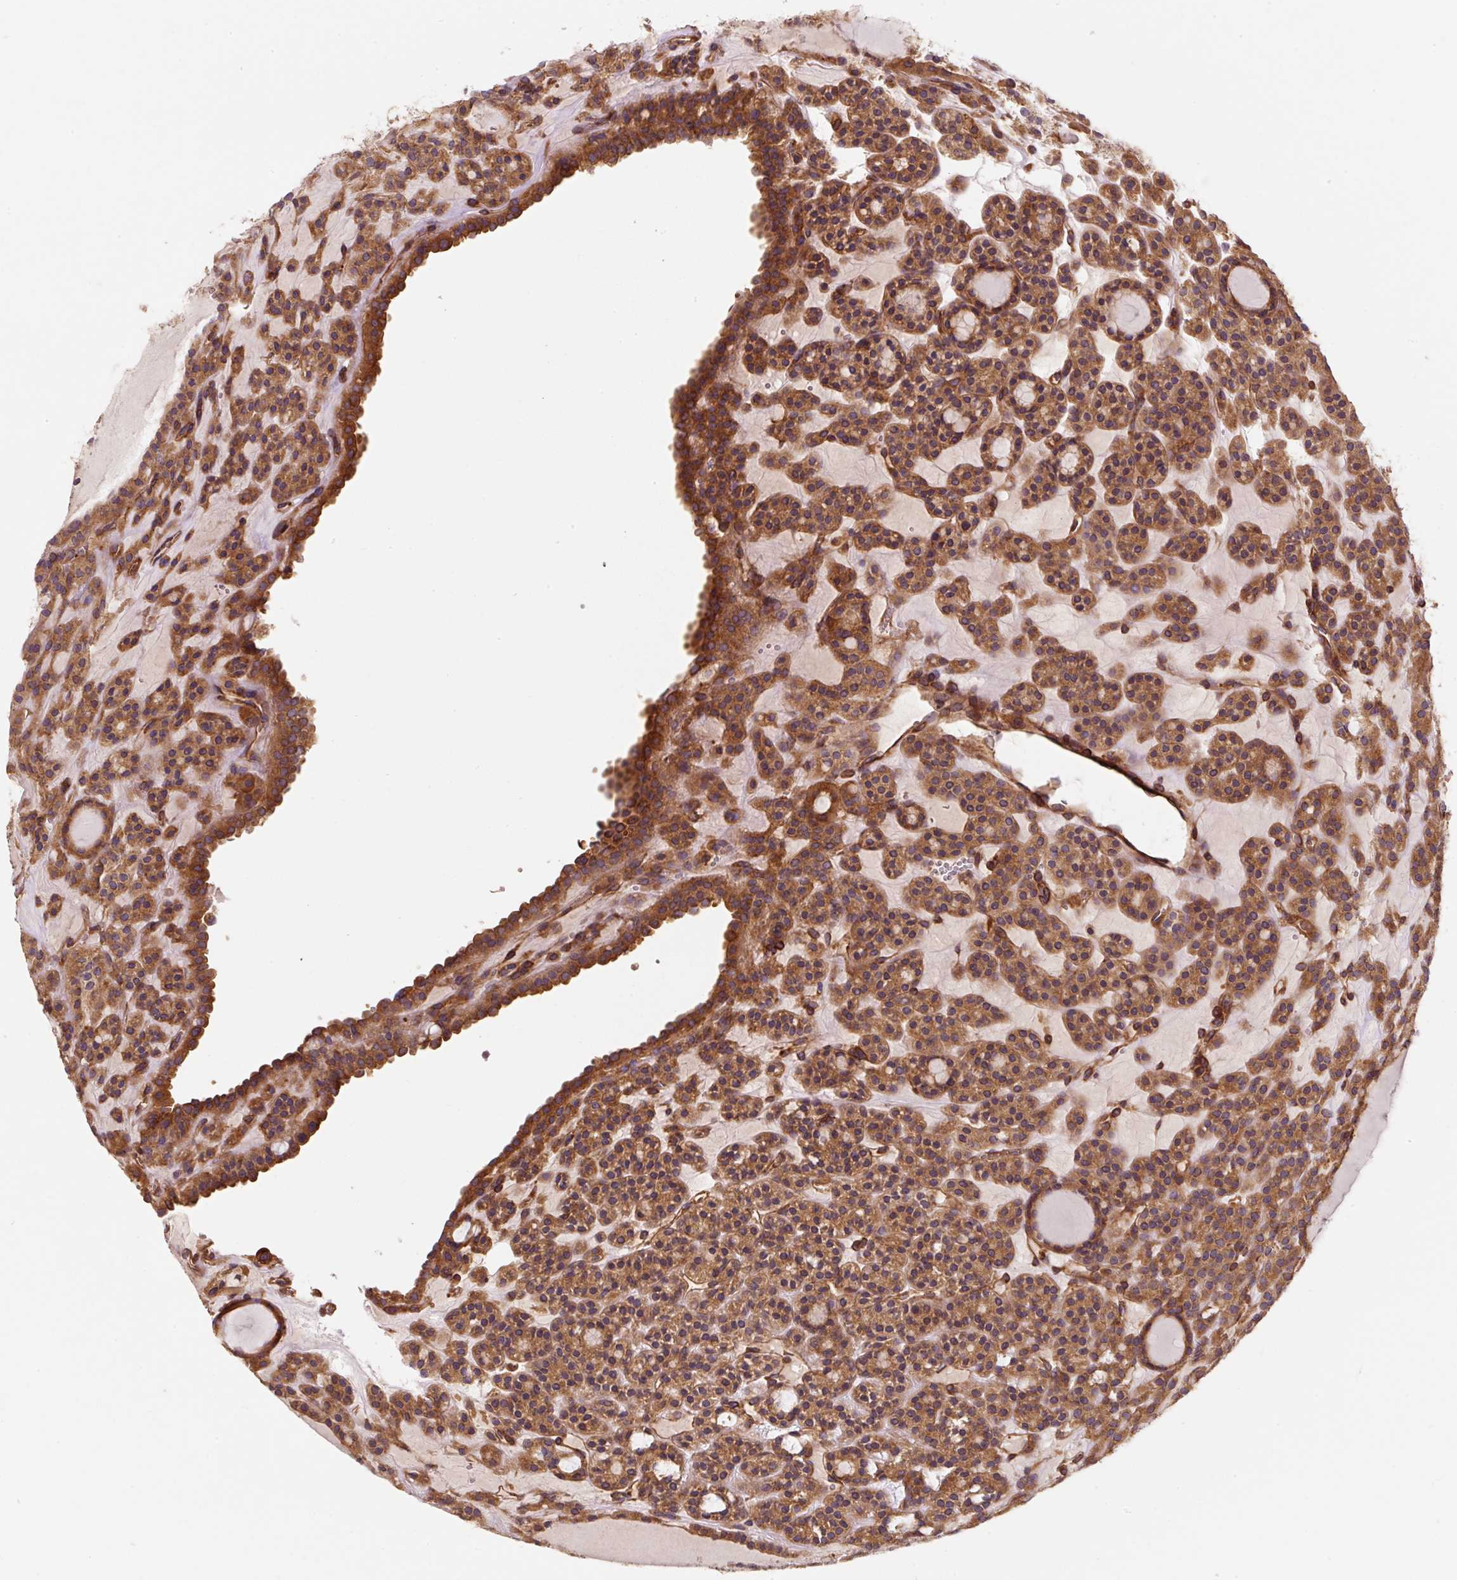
{"staining": {"intensity": "moderate", "quantity": ">75%", "location": "cytoplasmic/membranous"}, "tissue": "thyroid cancer", "cell_type": "Tumor cells", "image_type": "cancer", "snomed": [{"axis": "morphology", "description": "Follicular adenoma carcinoma, NOS"}, {"axis": "topography", "description": "Thyroid gland"}], "caption": "Human follicular adenoma carcinoma (thyroid) stained with a brown dye exhibits moderate cytoplasmic/membranous positive positivity in about >75% of tumor cells.", "gene": "EIF2S2", "patient": {"sex": "female", "age": 63}}